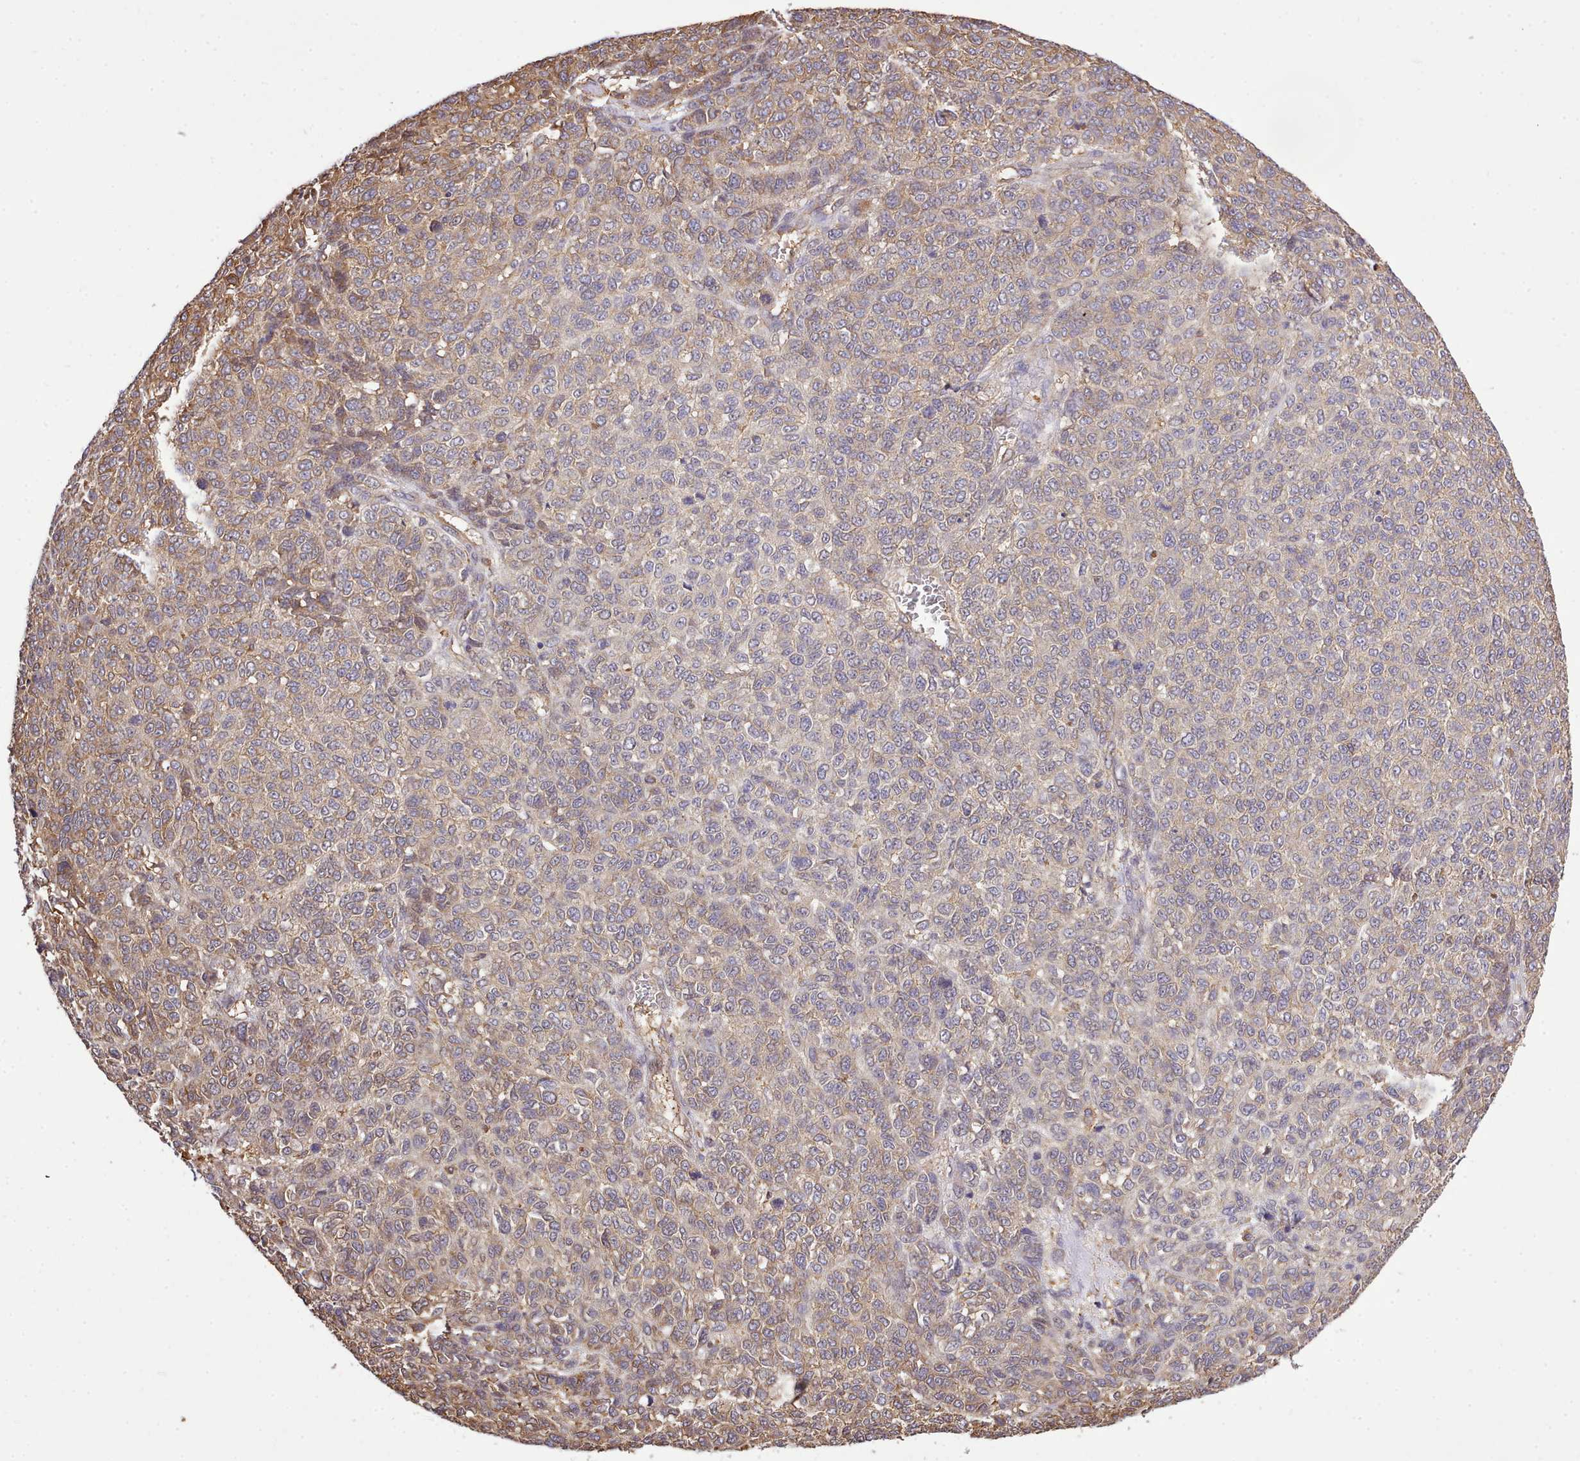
{"staining": {"intensity": "moderate", "quantity": "<25%", "location": "cytoplasmic/membranous"}, "tissue": "melanoma", "cell_type": "Tumor cells", "image_type": "cancer", "snomed": [{"axis": "morphology", "description": "Malignant melanoma, NOS"}, {"axis": "topography", "description": "Skin"}], "caption": "Melanoma stained with IHC demonstrates moderate cytoplasmic/membranous staining in about <25% of tumor cells.", "gene": "CAPZA1", "patient": {"sex": "male", "age": 49}}